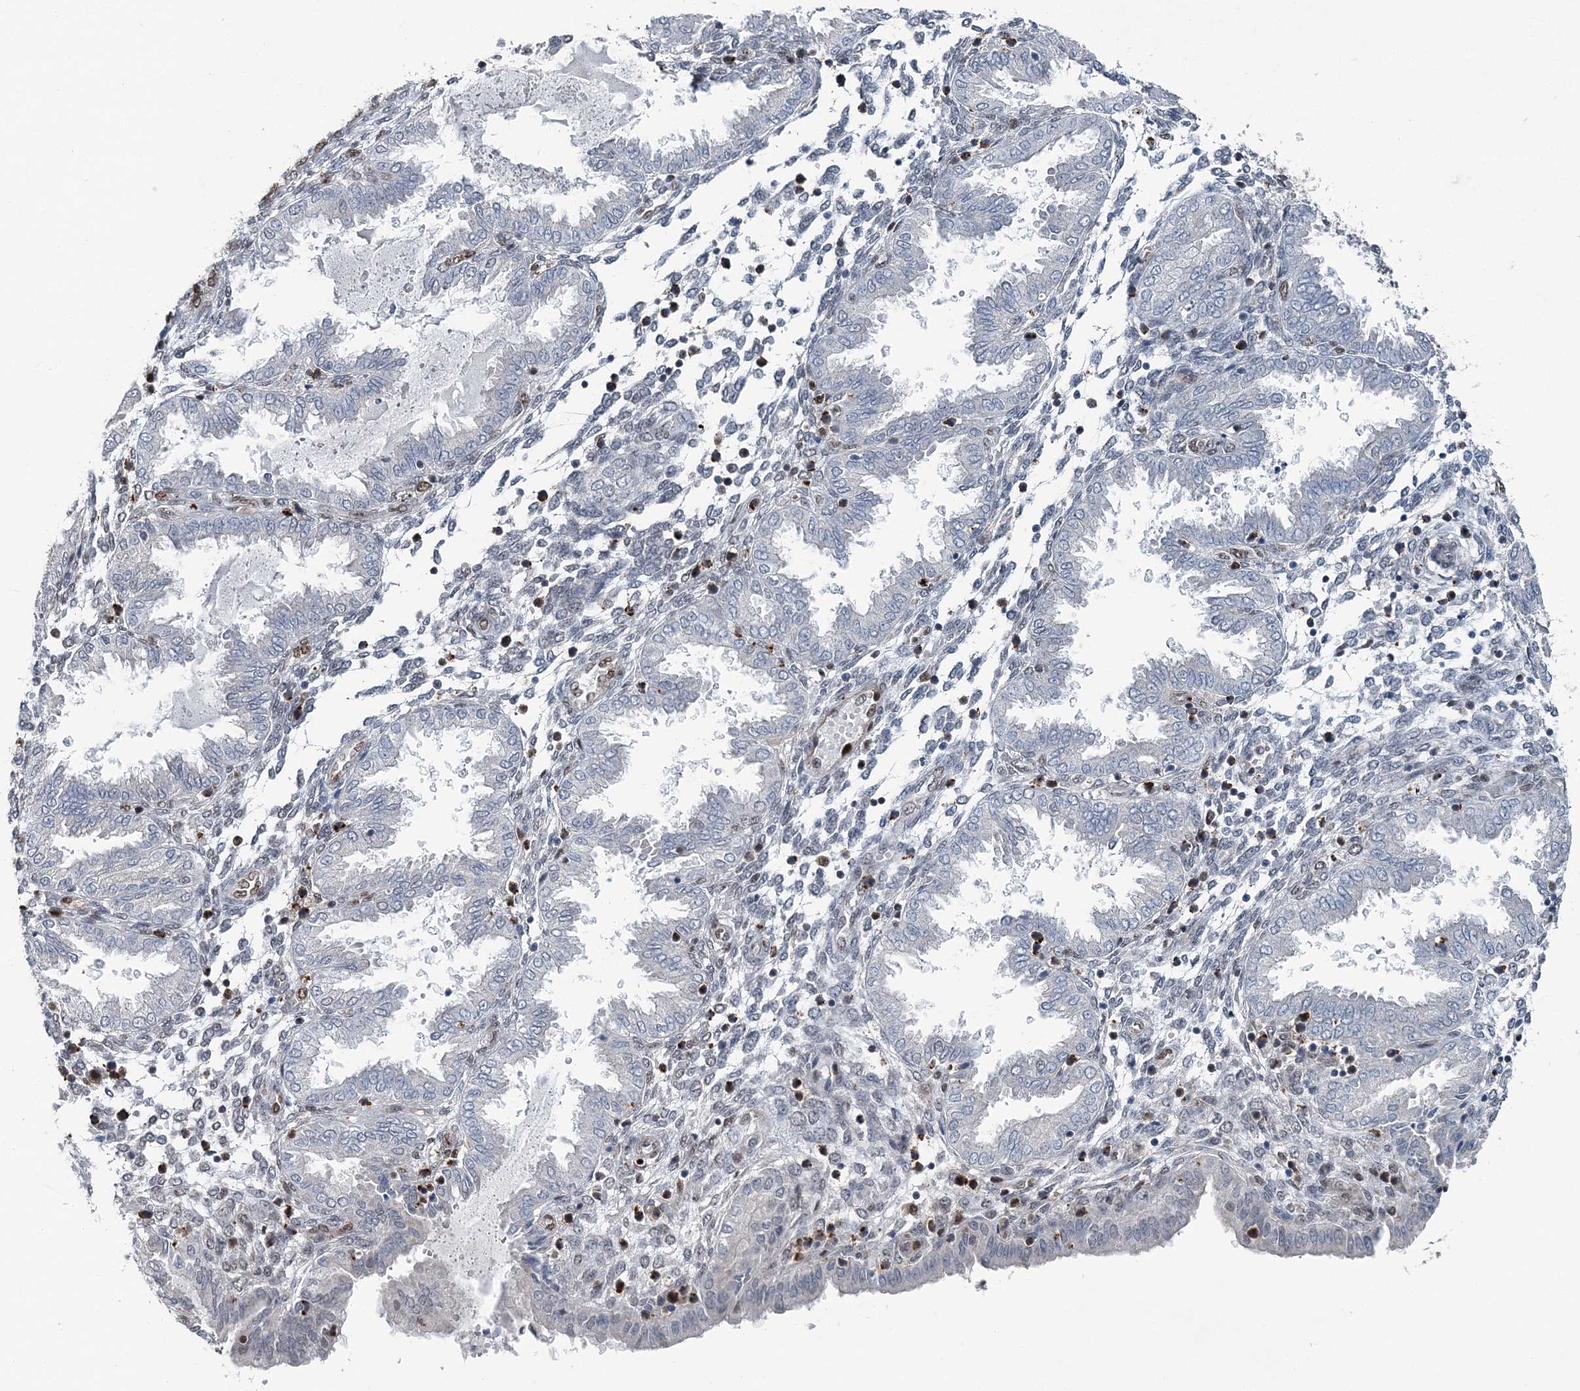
{"staining": {"intensity": "moderate", "quantity": "25%-75%", "location": "nuclear"}, "tissue": "endometrium", "cell_type": "Cells in endometrial stroma", "image_type": "normal", "snomed": [{"axis": "morphology", "description": "Normal tissue, NOS"}, {"axis": "topography", "description": "Endometrium"}], "caption": "This photomicrograph demonstrates benign endometrium stained with immunohistochemistry to label a protein in brown. The nuclear of cells in endometrial stroma show moderate positivity for the protein. Nuclei are counter-stained blue.", "gene": "HAT1", "patient": {"sex": "female", "age": 33}}